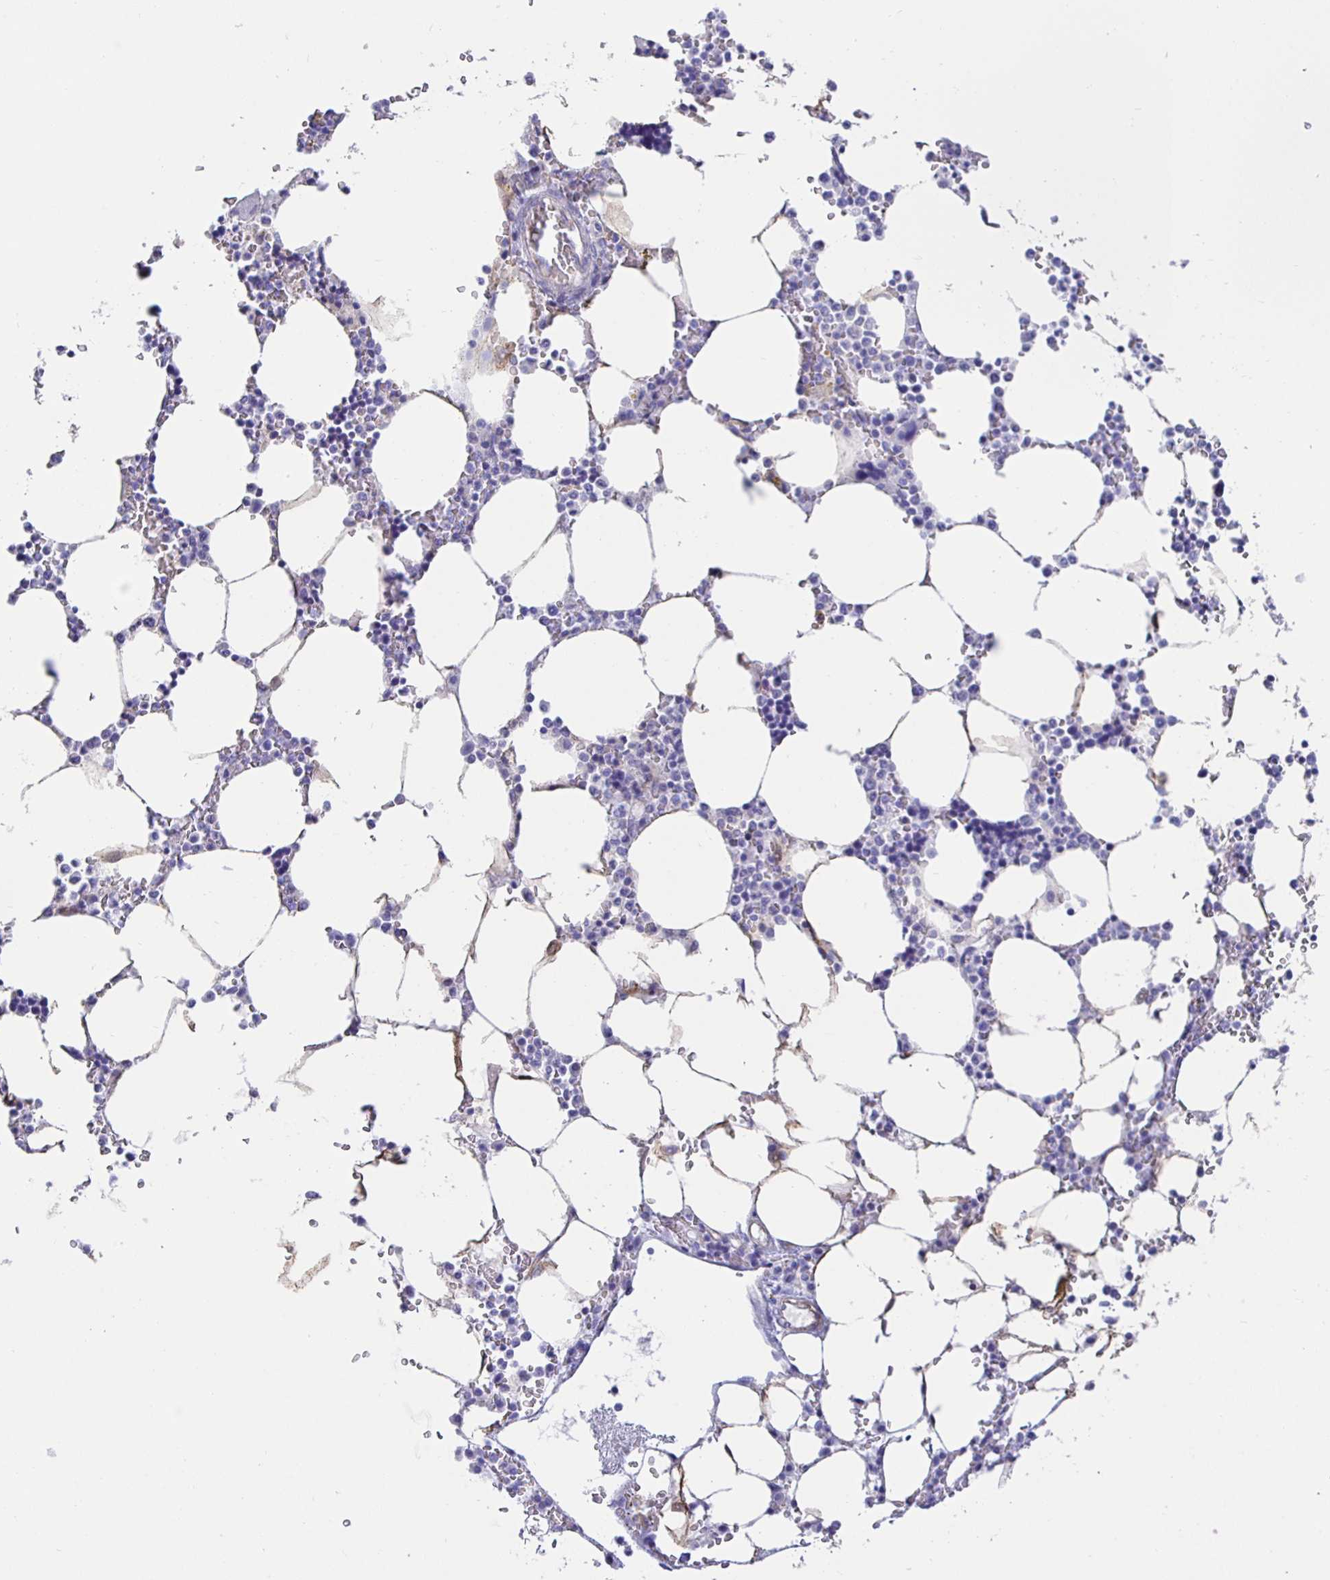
{"staining": {"intensity": "negative", "quantity": "none", "location": "none"}, "tissue": "bone marrow", "cell_type": "Hematopoietic cells", "image_type": "normal", "snomed": [{"axis": "morphology", "description": "Normal tissue, NOS"}, {"axis": "topography", "description": "Bone marrow"}], "caption": "Bone marrow was stained to show a protein in brown. There is no significant positivity in hematopoietic cells.", "gene": "HSPA4L", "patient": {"sex": "male", "age": 64}}